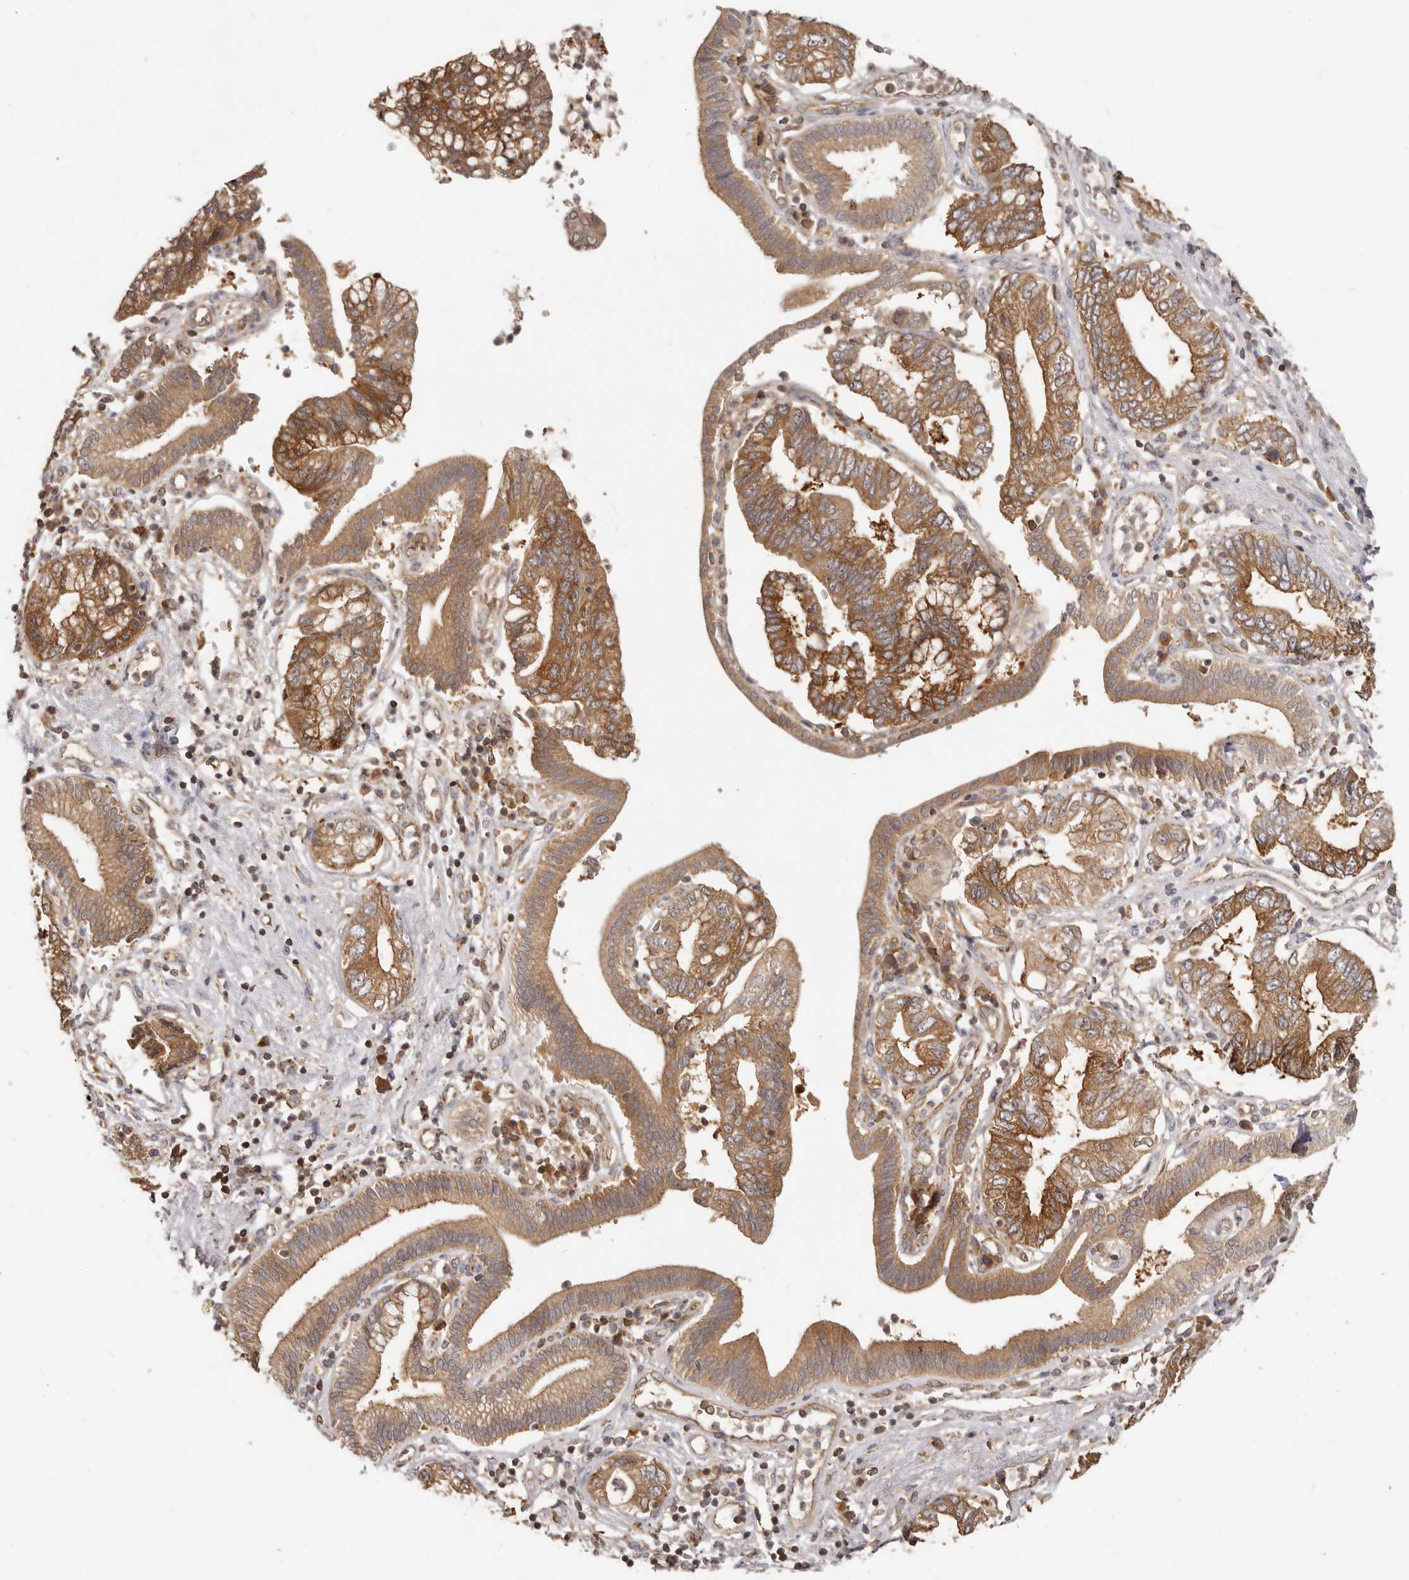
{"staining": {"intensity": "moderate", "quantity": ">75%", "location": "cytoplasmic/membranous"}, "tissue": "pancreatic cancer", "cell_type": "Tumor cells", "image_type": "cancer", "snomed": [{"axis": "morphology", "description": "Adenocarcinoma, NOS"}, {"axis": "topography", "description": "Pancreas"}], "caption": "IHC staining of adenocarcinoma (pancreatic), which demonstrates medium levels of moderate cytoplasmic/membranous expression in approximately >75% of tumor cells indicating moderate cytoplasmic/membranous protein positivity. The staining was performed using DAB (3,3'-diaminobenzidine) (brown) for protein detection and nuclei were counterstained in hematoxylin (blue).", "gene": "EEF1E1", "patient": {"sex": "female", "age": 73}}